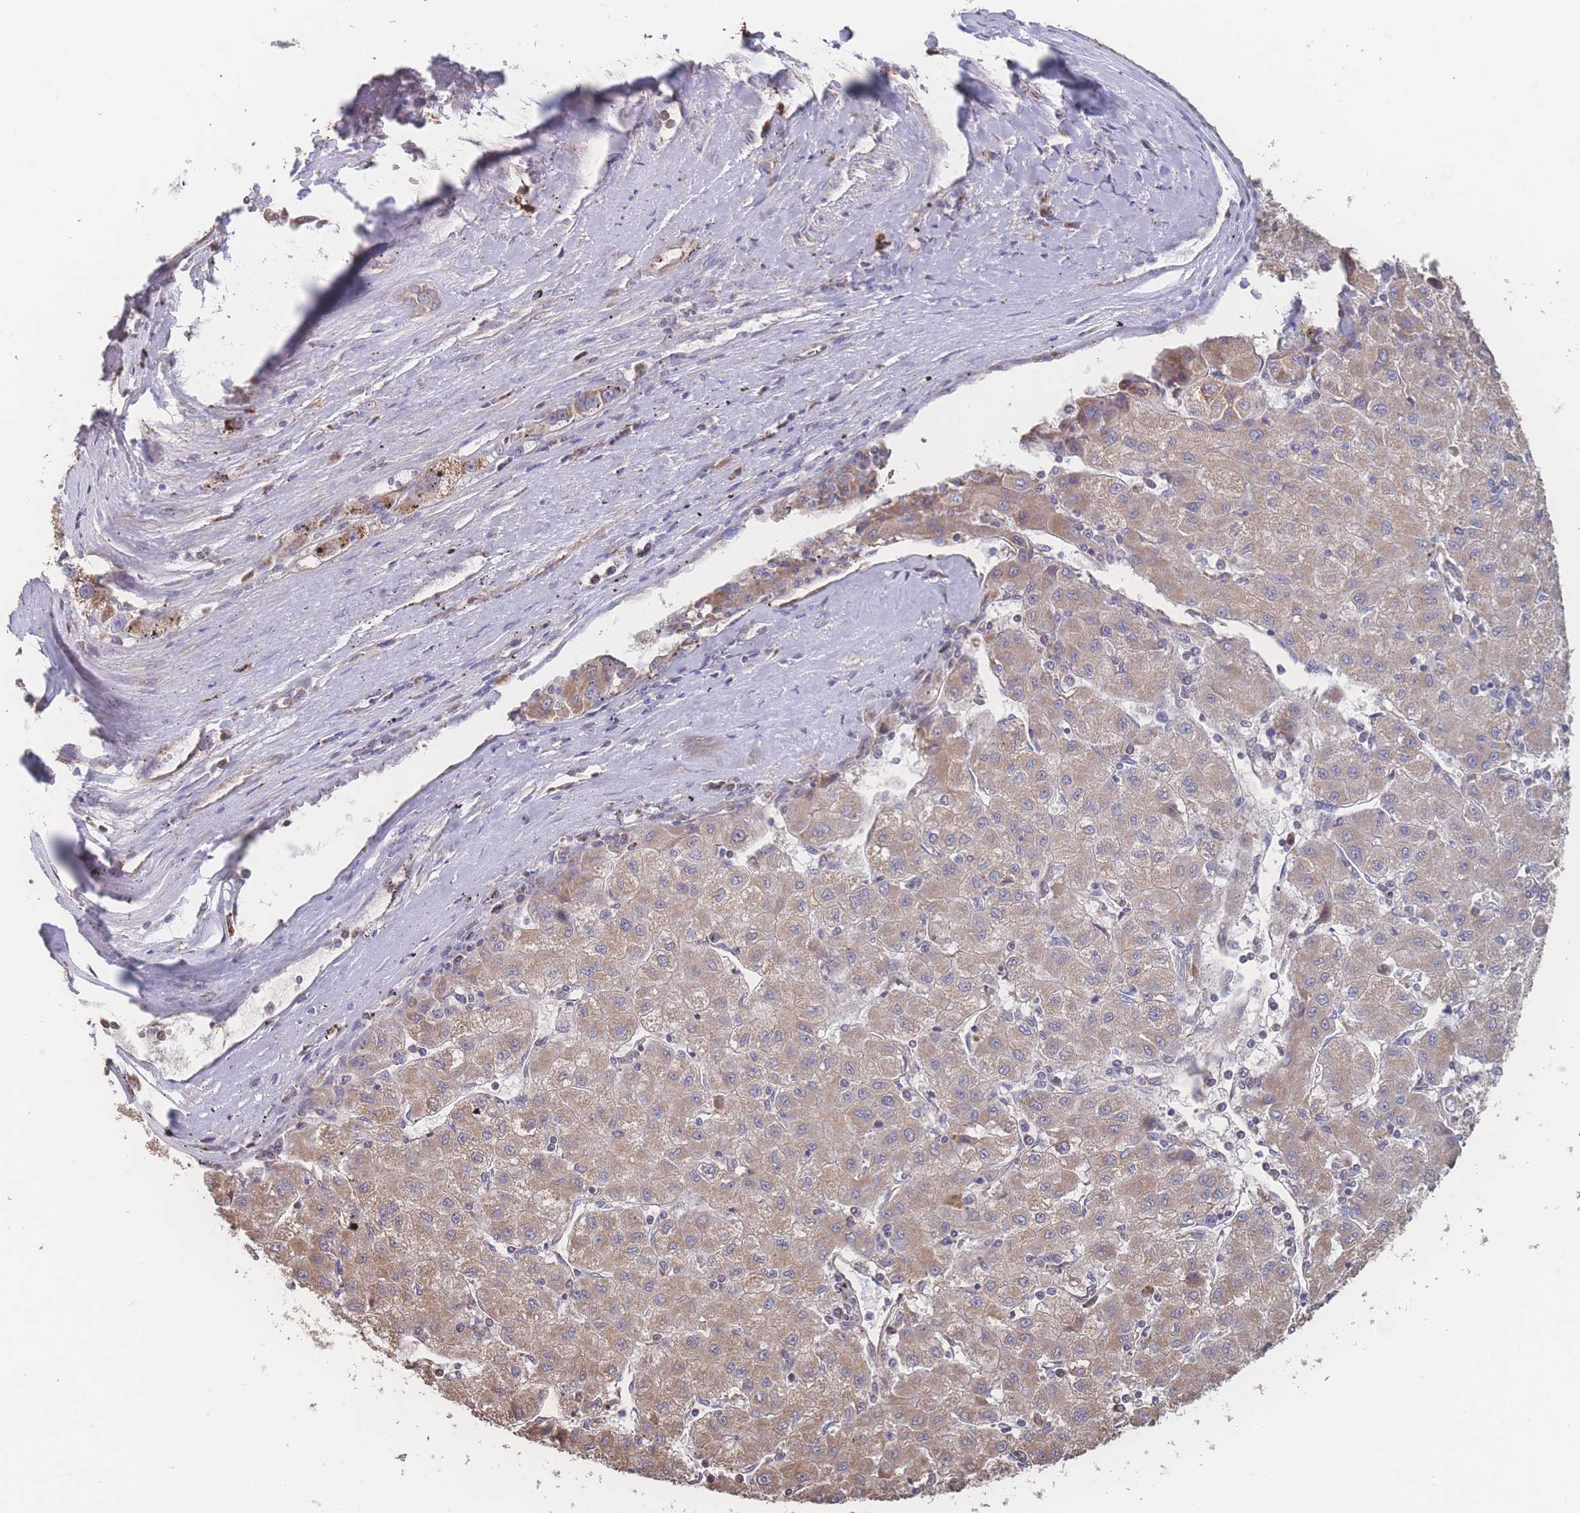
{"staining": {"intensity": "moderate", "quantity": "25%-75%", "location": "cytoplasmic/membranous"}, "tissue": "liver cancer", "cell_type": "Tumor cells", "image_type": "cancer", "snomed": [{"axis": "morphology", "description": "Carcinoma, Hepatocellular, NOS"}, {"axis": "topography", "description": "Liver"}], "caption": "Human liver hepatocellular carcinoma stained with a brown dye demonstrates moderate cytoplasmic/membranous positive staining in approximately 25%-75% of tumor cells.", "gene": "SGSM3", "patient": {"sex": "male", "age": 72}}